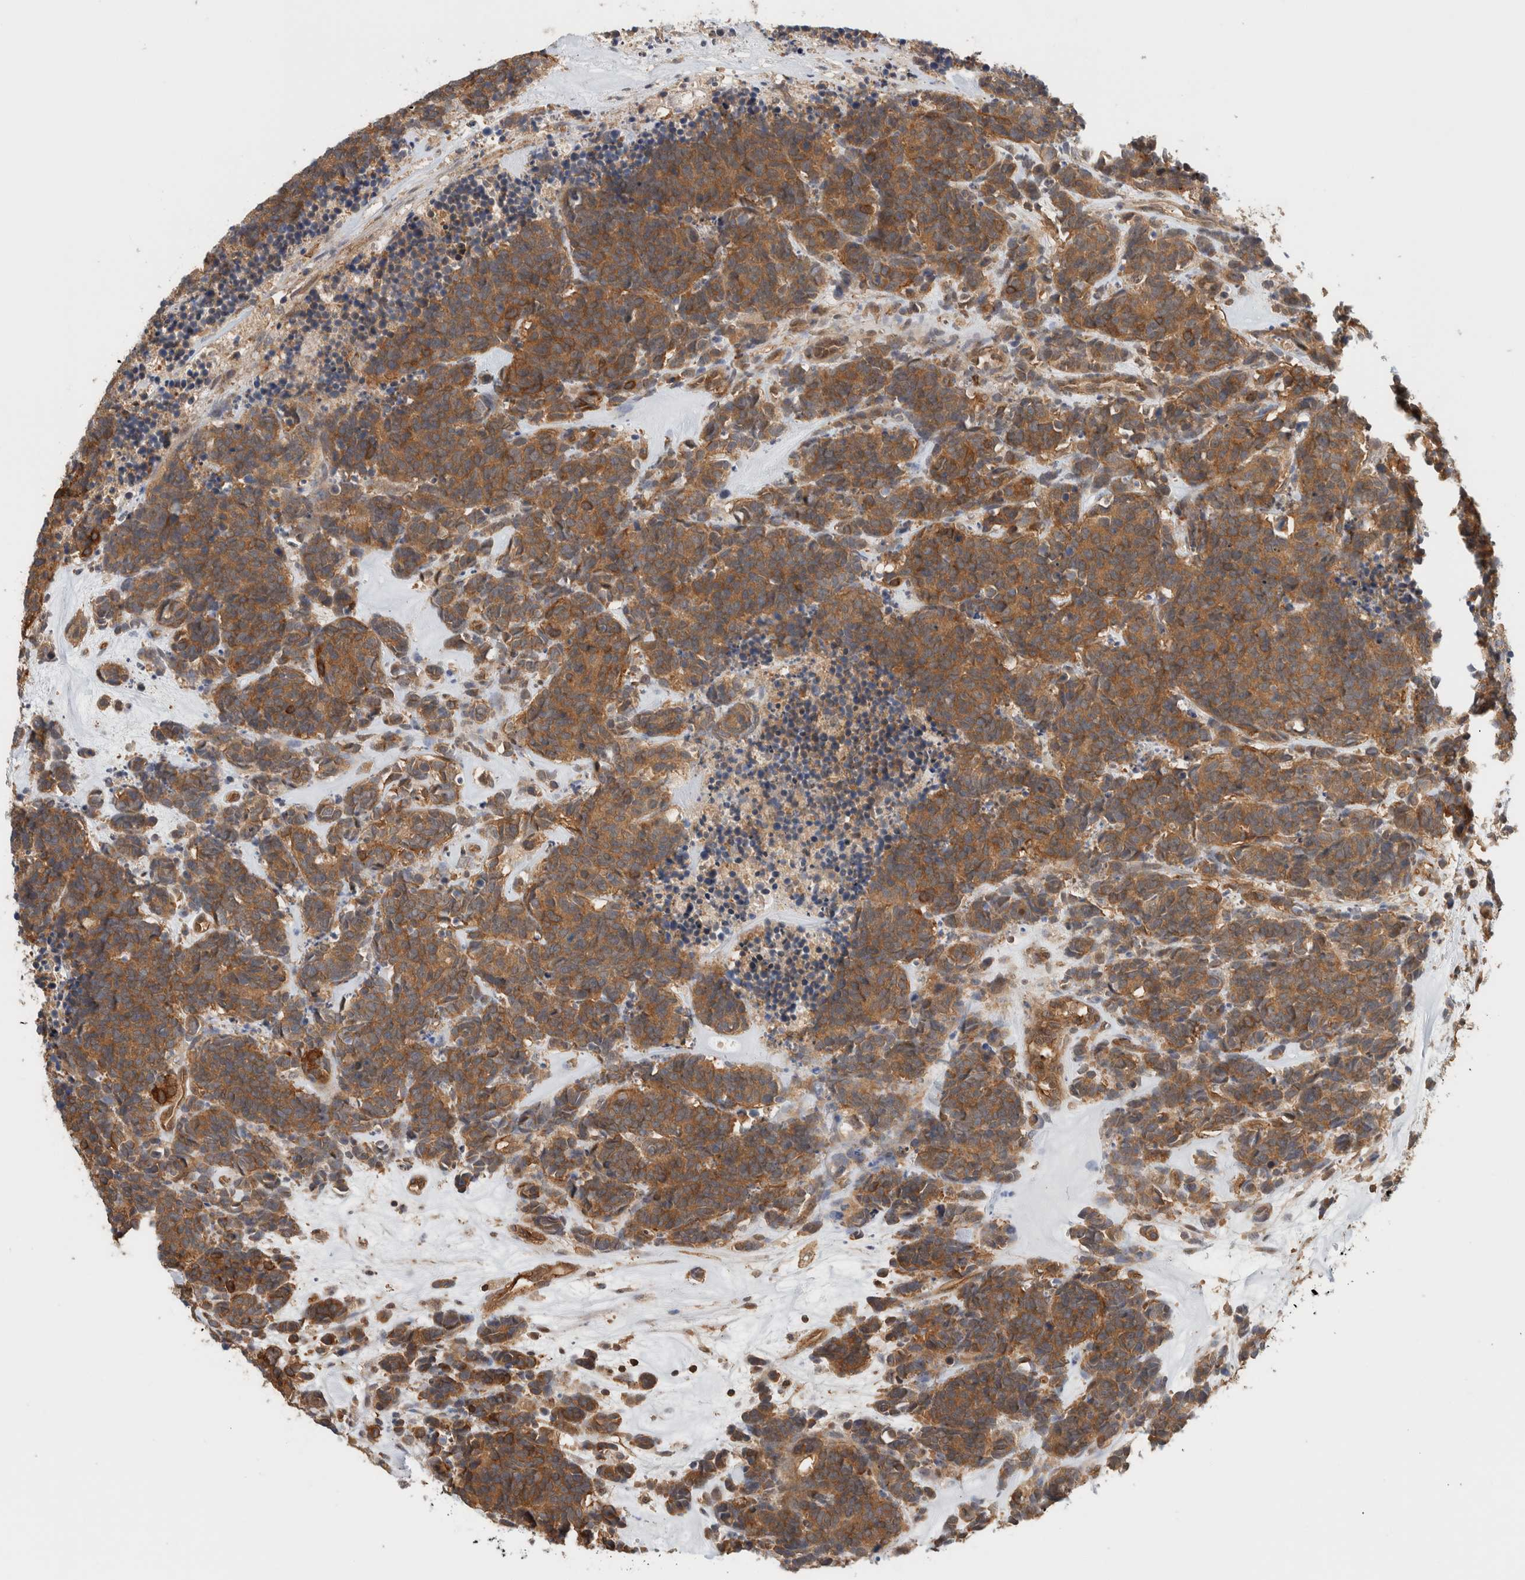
{"staining": {"intensity": "moderate", "quantity": ">75%", "location": "cytoplasmic/membranous"}, "tissue": "carcinoid", "cell_type": "Tumor cells", "image_type": "cancer", "snomed": [{"axis": "morphology", "description": "Carcinoma, NOS"}, {"axis": "morphology", "description": "Carcinoid, malignant, NOS"}, {"axis": "topography", "description": "Urinary bladder"}], "caption": "Tumor cells display medium levels of moderate cytoplasmic/membranous expression in approximately >75% of cells in human carcinoid (malignant).", "gene": "PFDN4", "patient": {"sex": "male", "age": 57}}